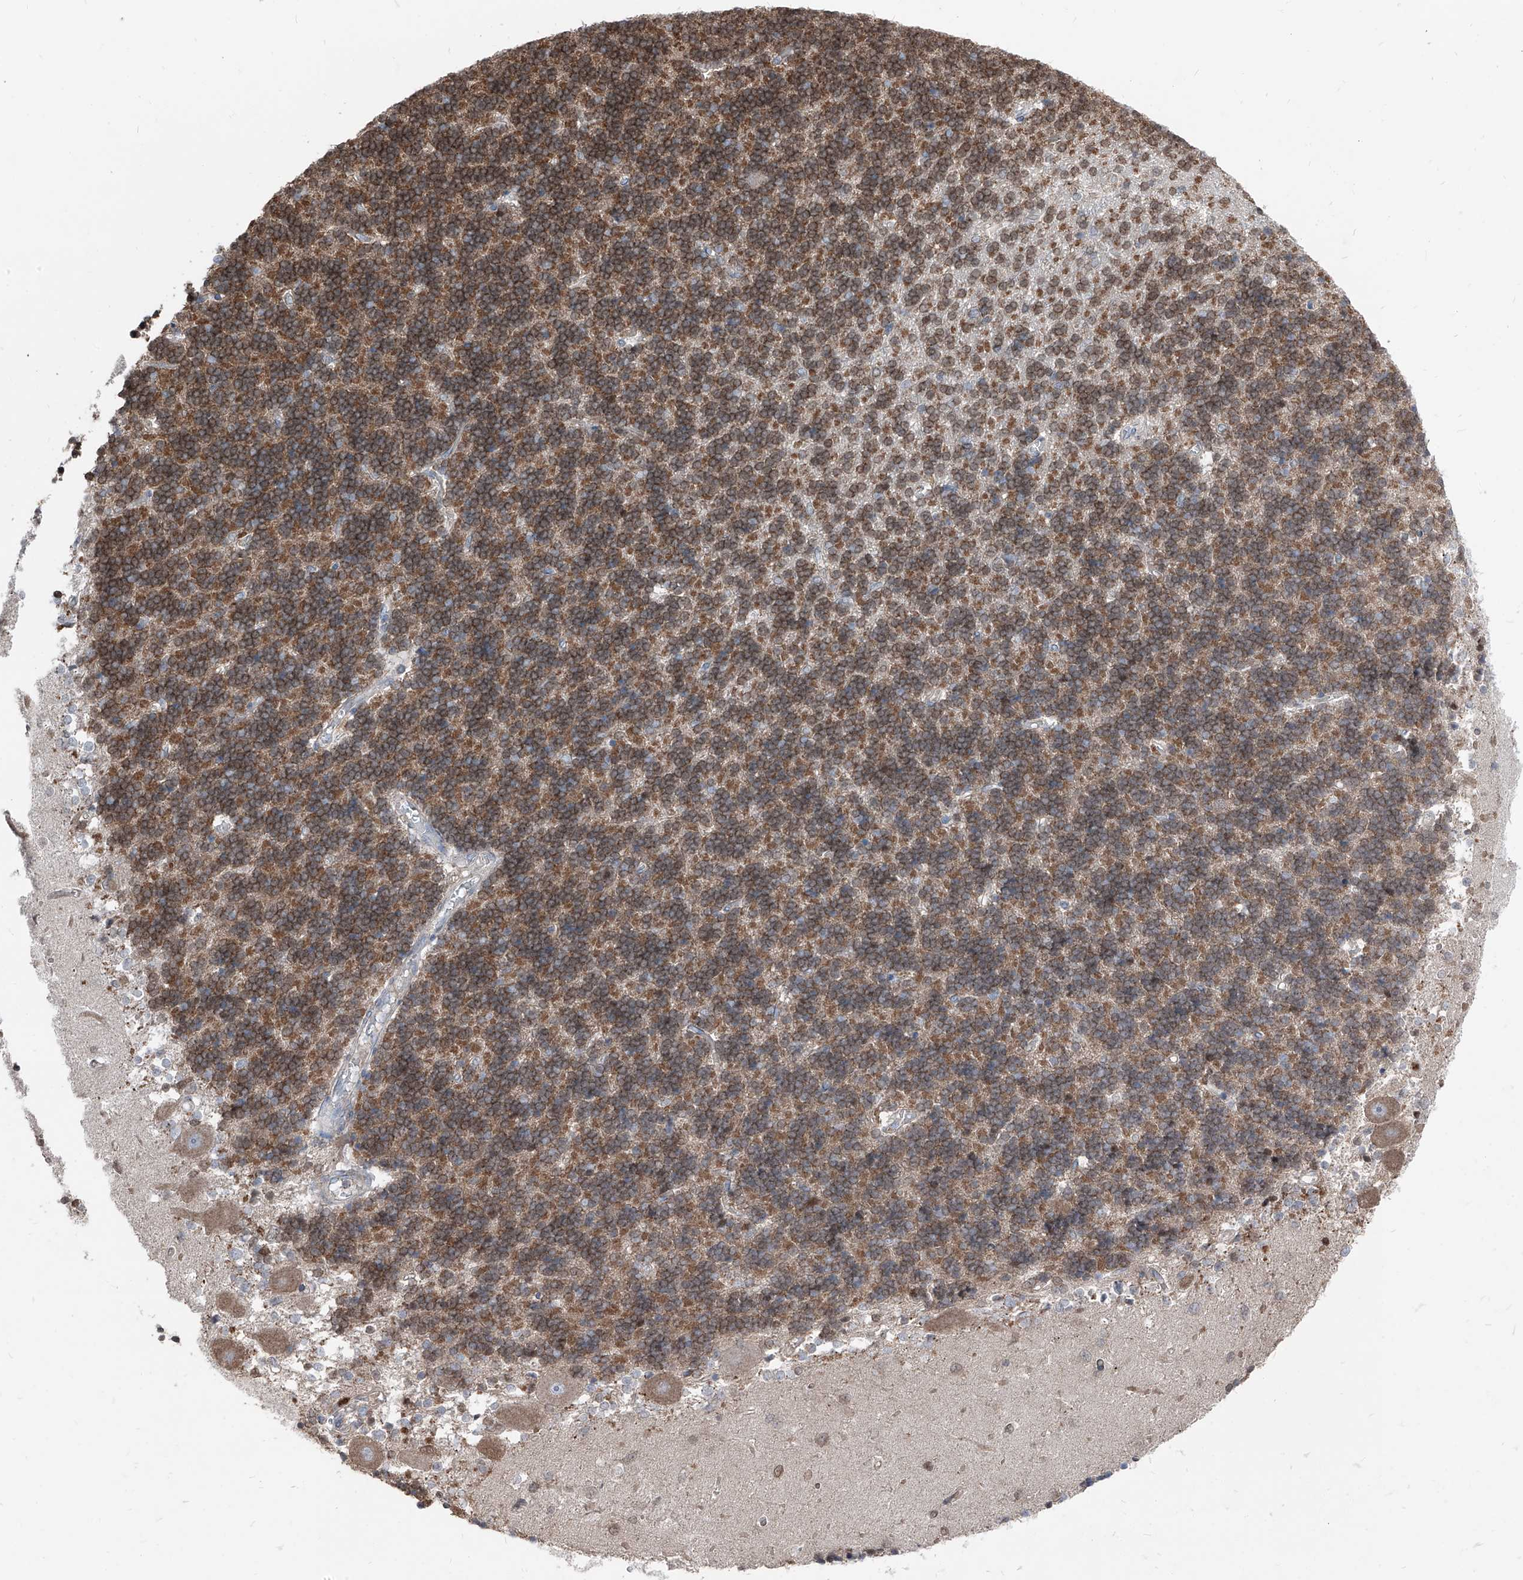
{"staining": {"intensity": "moderate", "quantity": ">75%", "location": "cytoplasmic/membranous"}, "tissue": "cerebellum", "cell_type": "Cells in granular layer", "image_type": "normal", "snomed": [{"axis": "morphology", "description": "Normal tissue, NOS"}, {"axis": "topography", "description": "Cerebellum"}], "caption": "Immunohistochemical staining of unremarkable cerebellum reveals medium levels of moderate cytoplasmic/membranous expression in approximately >75% of cells in granular layer. The protein is shown in brown color, while the nuclei are stained blue.", "gene": "AGPS", "patient": {"sex": "male", "age": 37}}